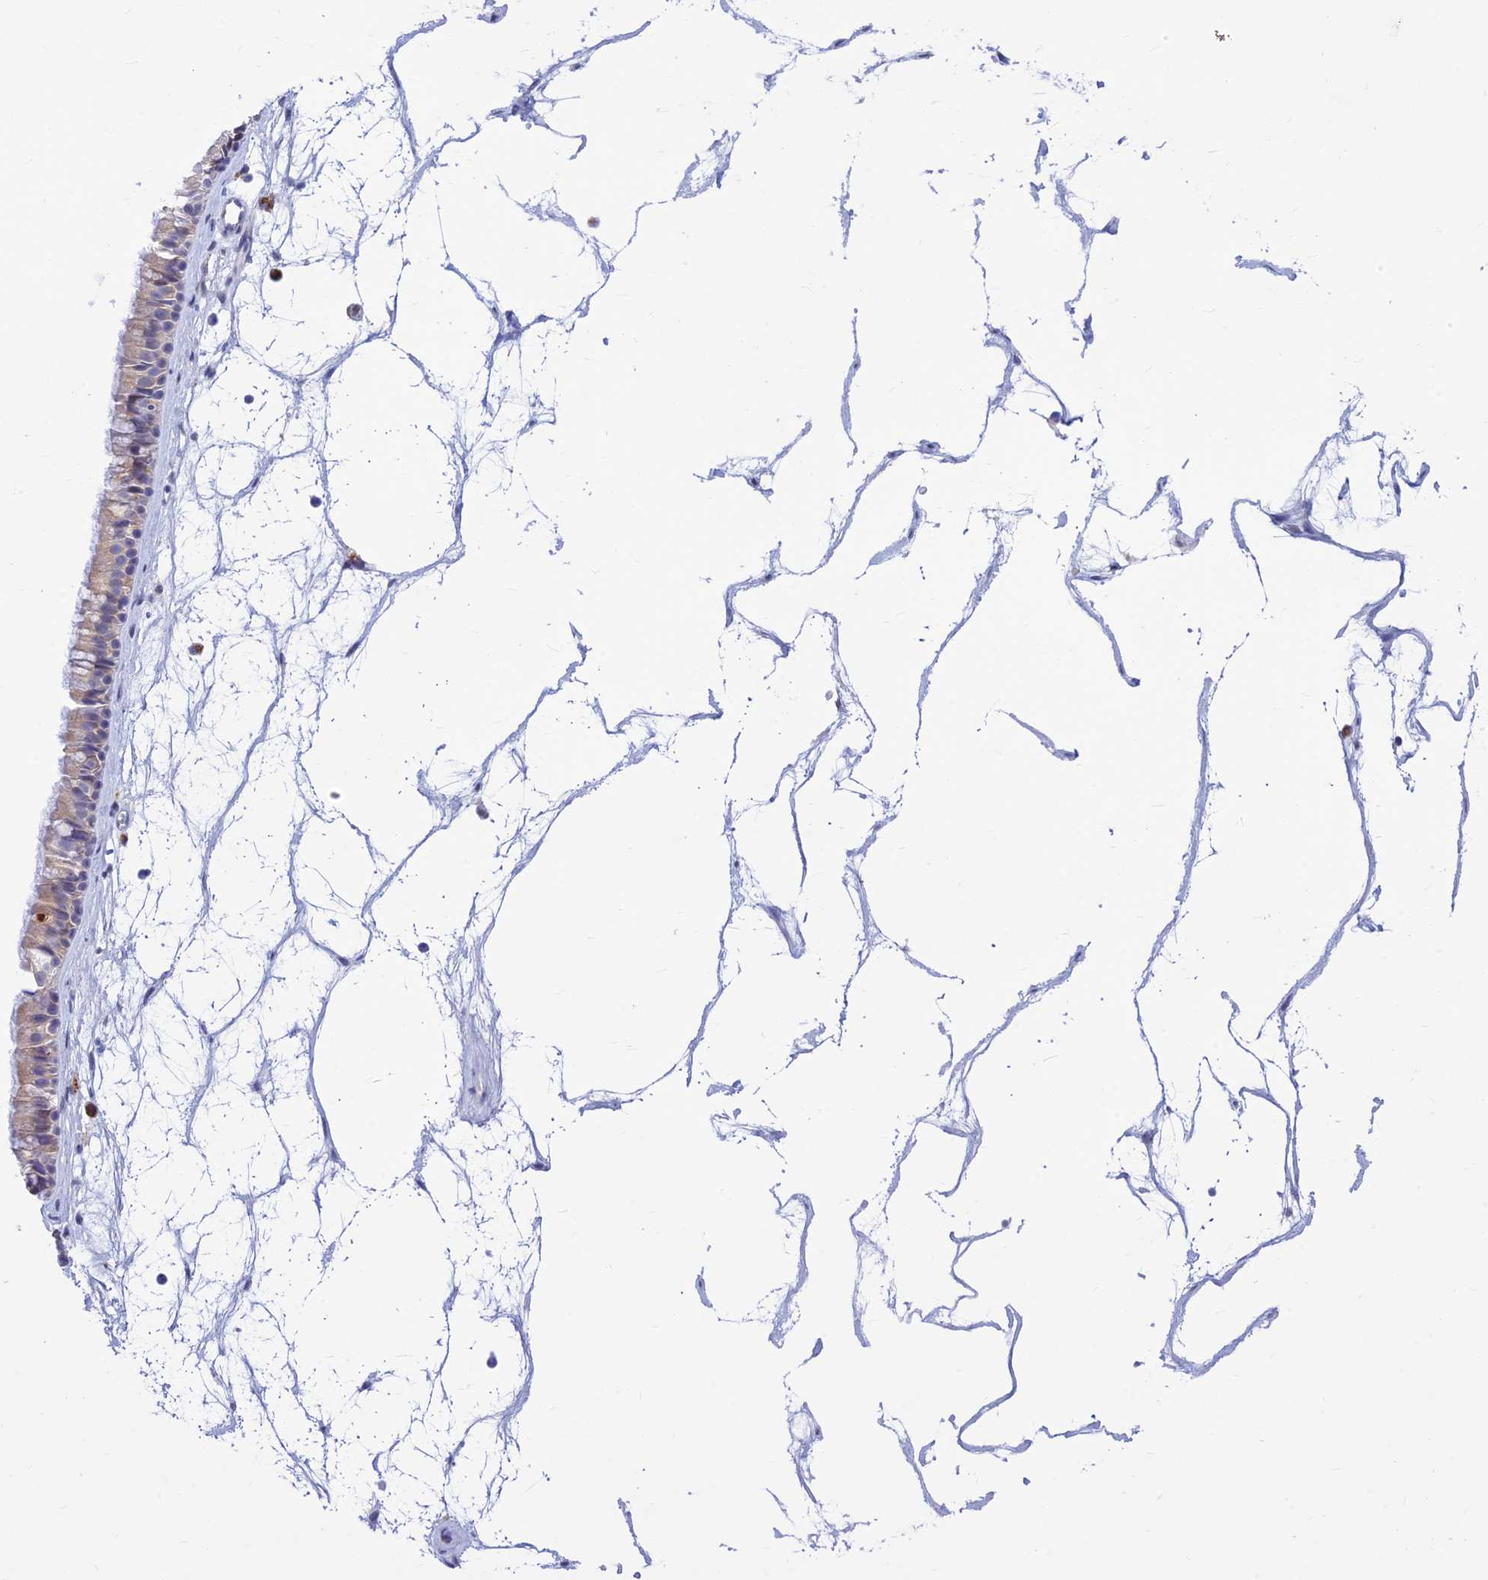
{"staining": {"intensity": "weak", "quantity": "25%-75%", "location": "cytoplasmic/membranous"}, "tissue": "nasopharynx", "cell_type": "Respiratory epithelial cells", "image_type": "normal", "snomed": [{"axis": "morphology", "description": "Normal tissue, NOS"}, {"axis": "topography", "description": "Nasopharynx"}], "caption": "IHC of unremarkable human nasopharynx displays low levels of weak cytoplasmic/membranous staining in approximately 25%-75% of respiratory epithelial cells.", "gene": "INKA1", "patient": {"sex": "male", "age": 64}}